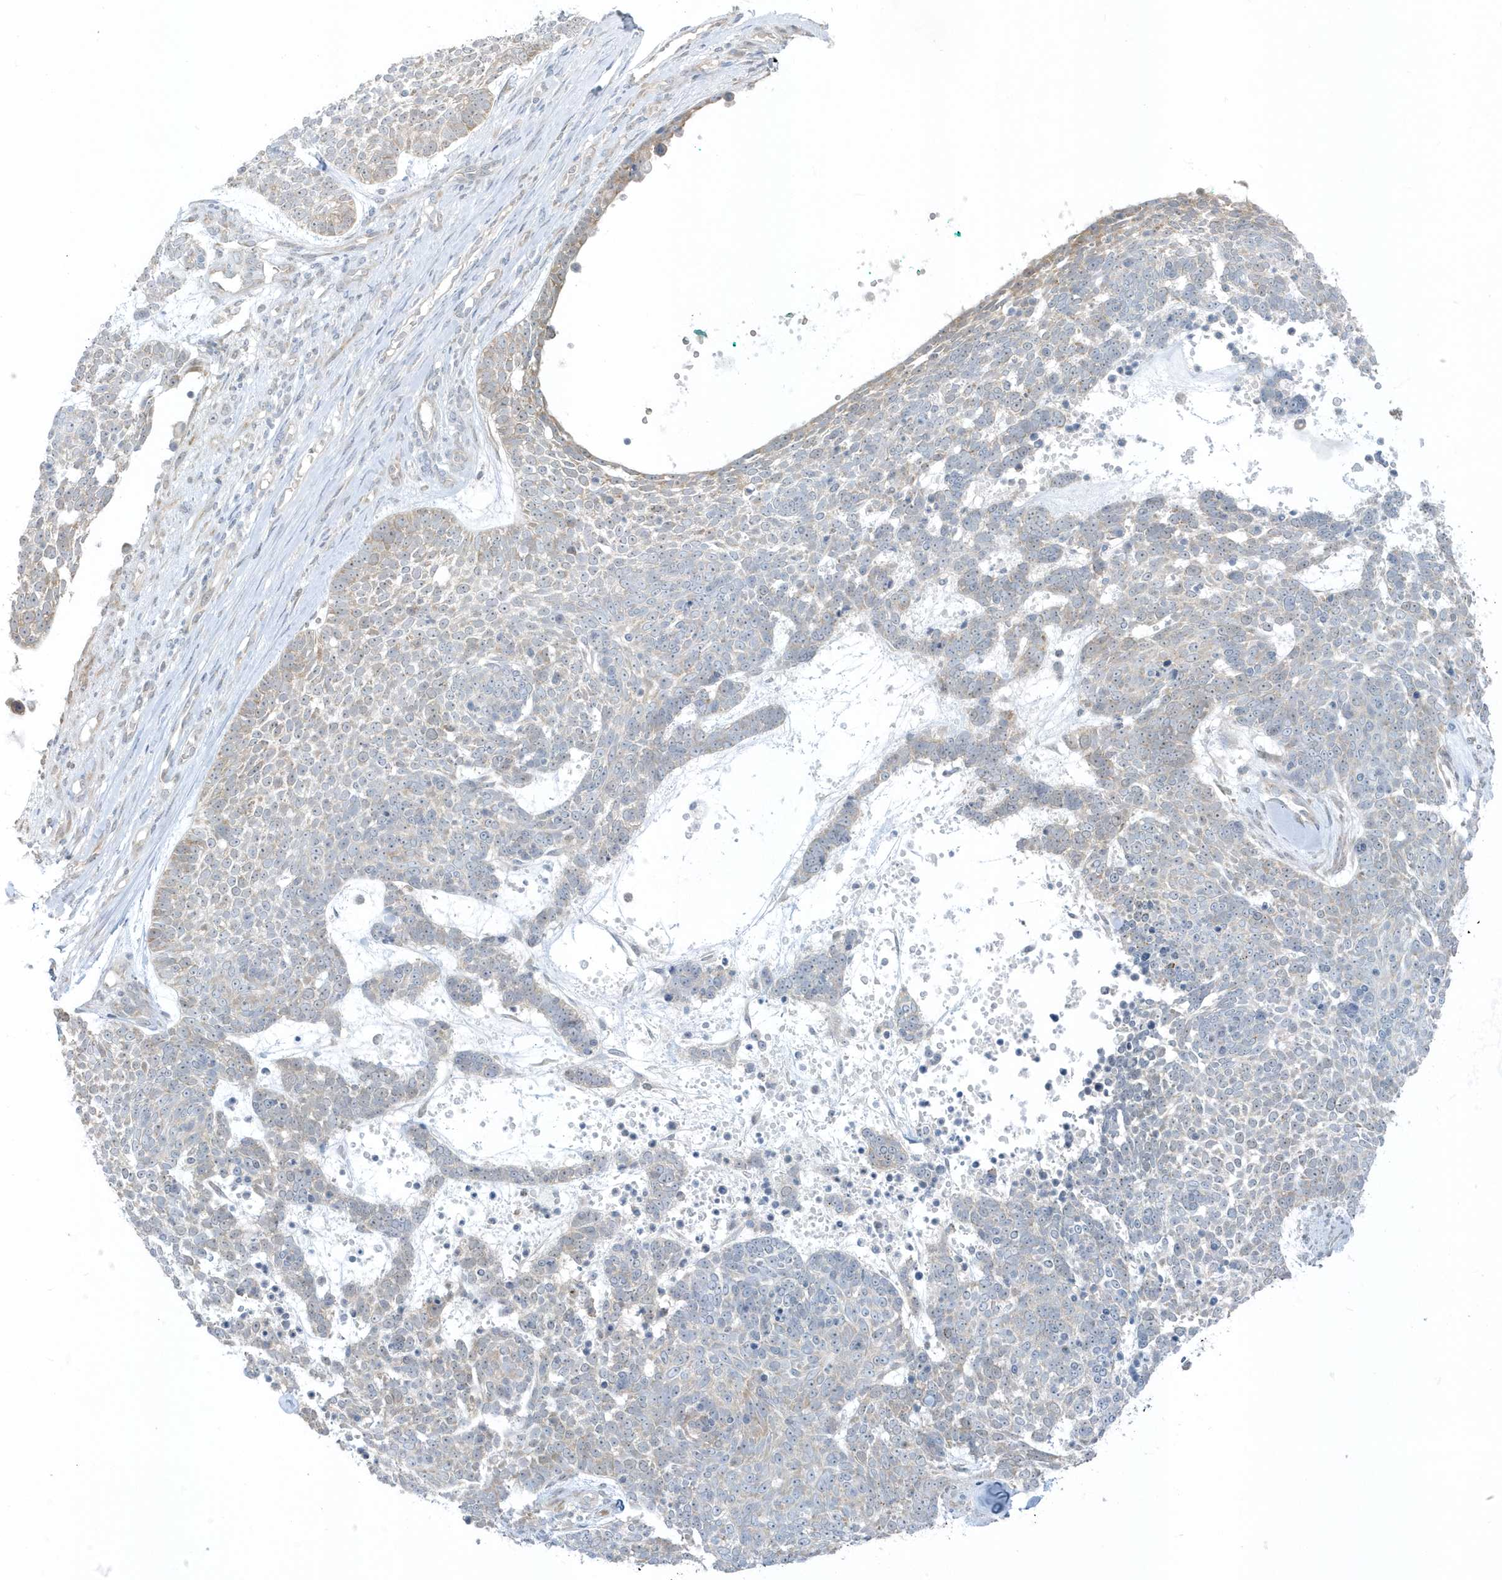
{"staining": {"intensity": "weak", "quantity": "<25%", "location": "cytoplasmic/membranous"}, "tissue": "skin cancer", "cell_type": "Tumor cells", "image_type": "cancer", "snomed": [{"axis": "morphology", "description": "Basal cell carcinoma"}, {"axis": "topography", "description": "Skin"}], "caption": "Immunohistochemical staining of basal cell carcinoma (skin) exhibits no significant staining in tumor cells.", "gene": "SCN3A", "patient": {"sex": "female", "age": 81}}